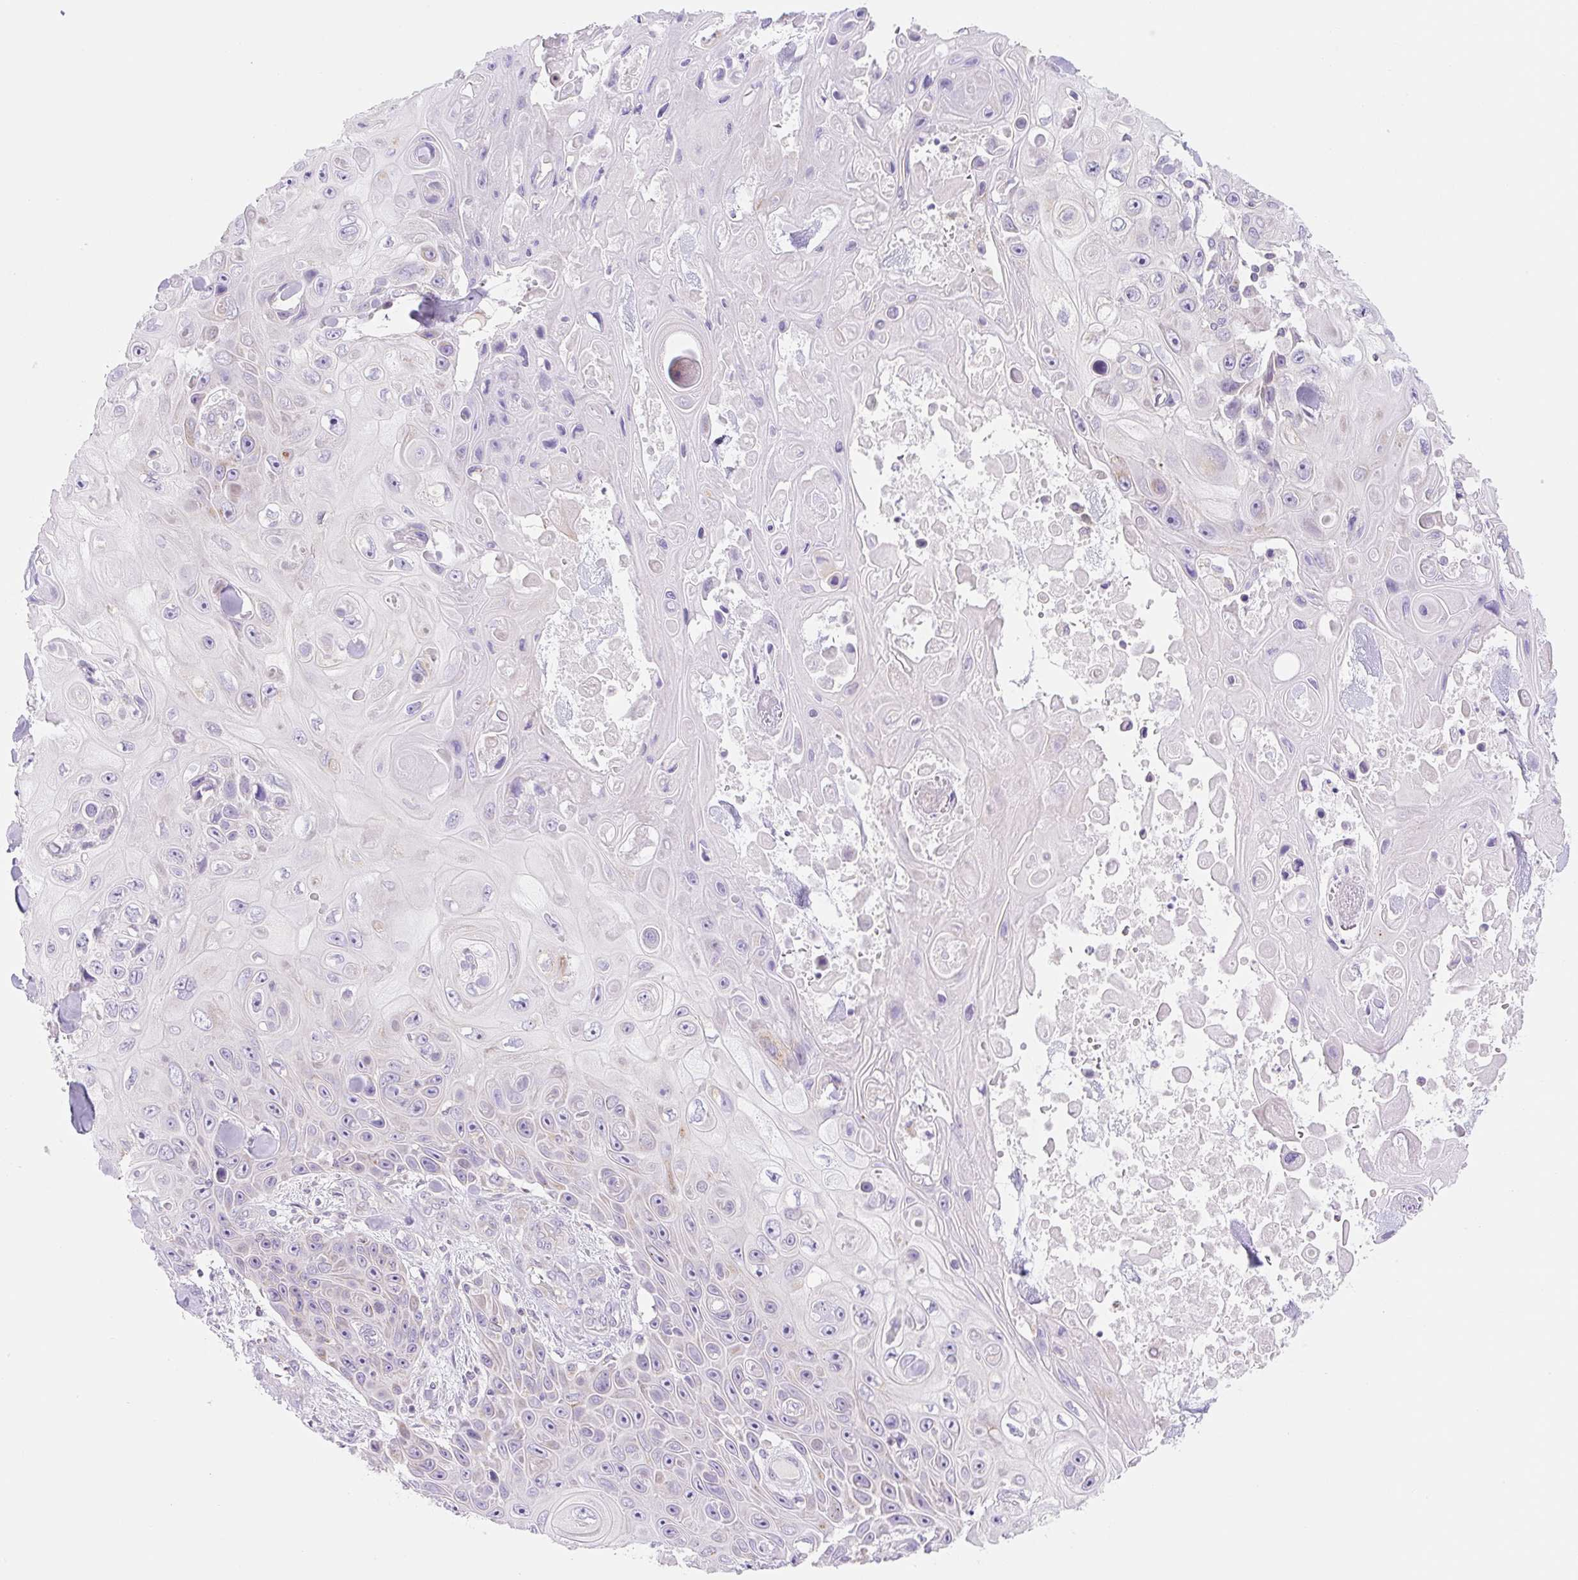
{"staining": {"intensity": "negative", "quantity": "none", "location": "none"}, "tissue": "skin cancer", "cell_type": "Tumor cells", "image_type": "cancer", "snomed": [{"axis": "morphology", "description": "Squamous cell carcinoma, NOS"}, {"axis": "topography", "description": "Skin"}], "caption": "There is no significant staining in tumor cells of skin squamous cell carcinoma.", "gene": "FOCAD", "patient": {"sex": "male", "age": 82}}